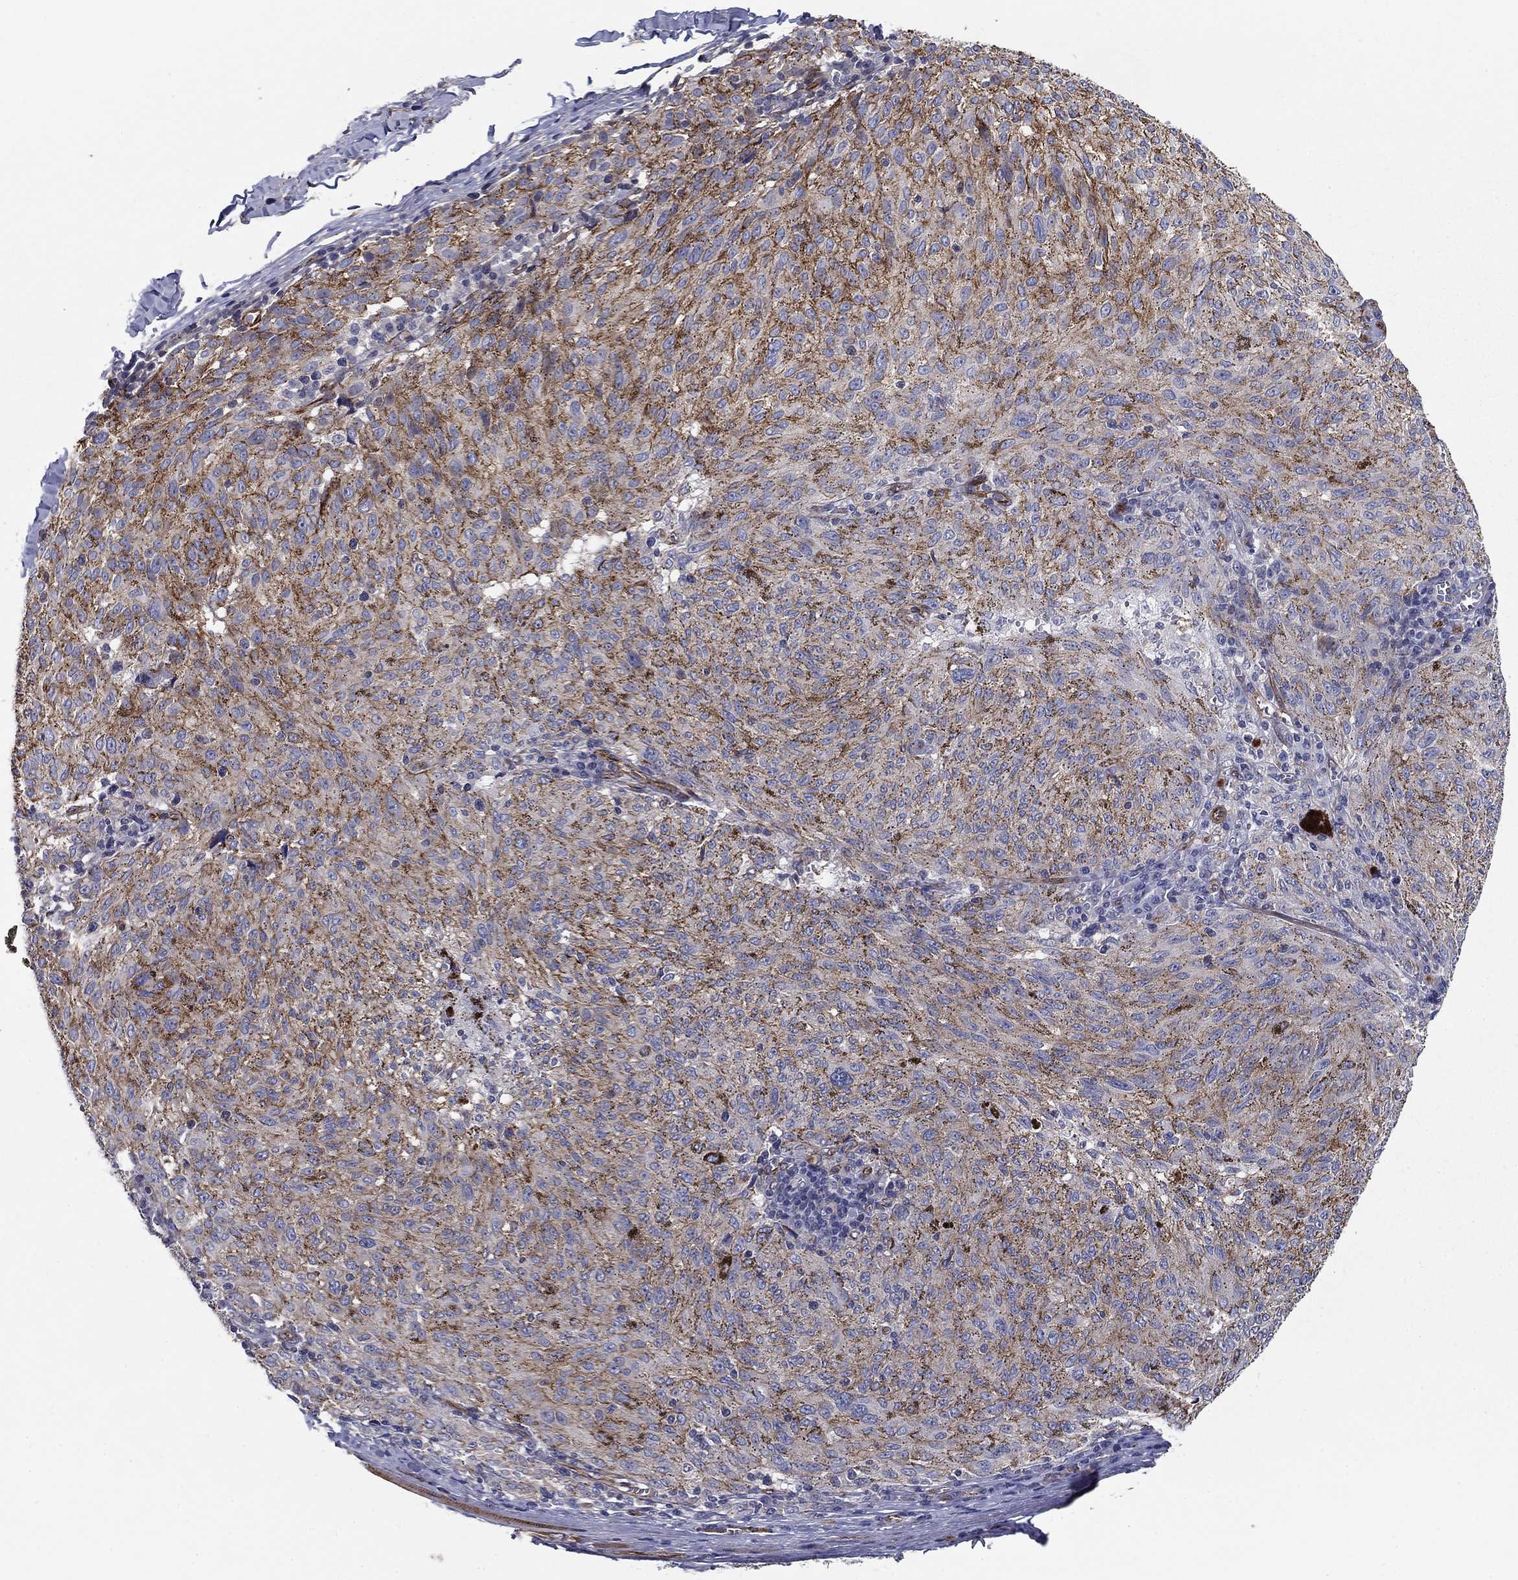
{"staining": {"intensity": "strong", "quantity": ">75%", "location": "cytoplasmic/membranous"}, "tissue": "melanoma", "cell_type": "Tumor cells", "image_type": "cancer", "snomed": [{"axis": "morphology", "description": "Malignant melanoma, NOS"}, {"axis": "topography", "description": "Skin"}], "caption": "About >75% of tumor cells in malignant melanoma display strong cytoplasmic/membranous protein staining as visualized by brown immunohistochemical staining.", "gene": "SYNC", "patient": {"sex": "female", "age": 72}}